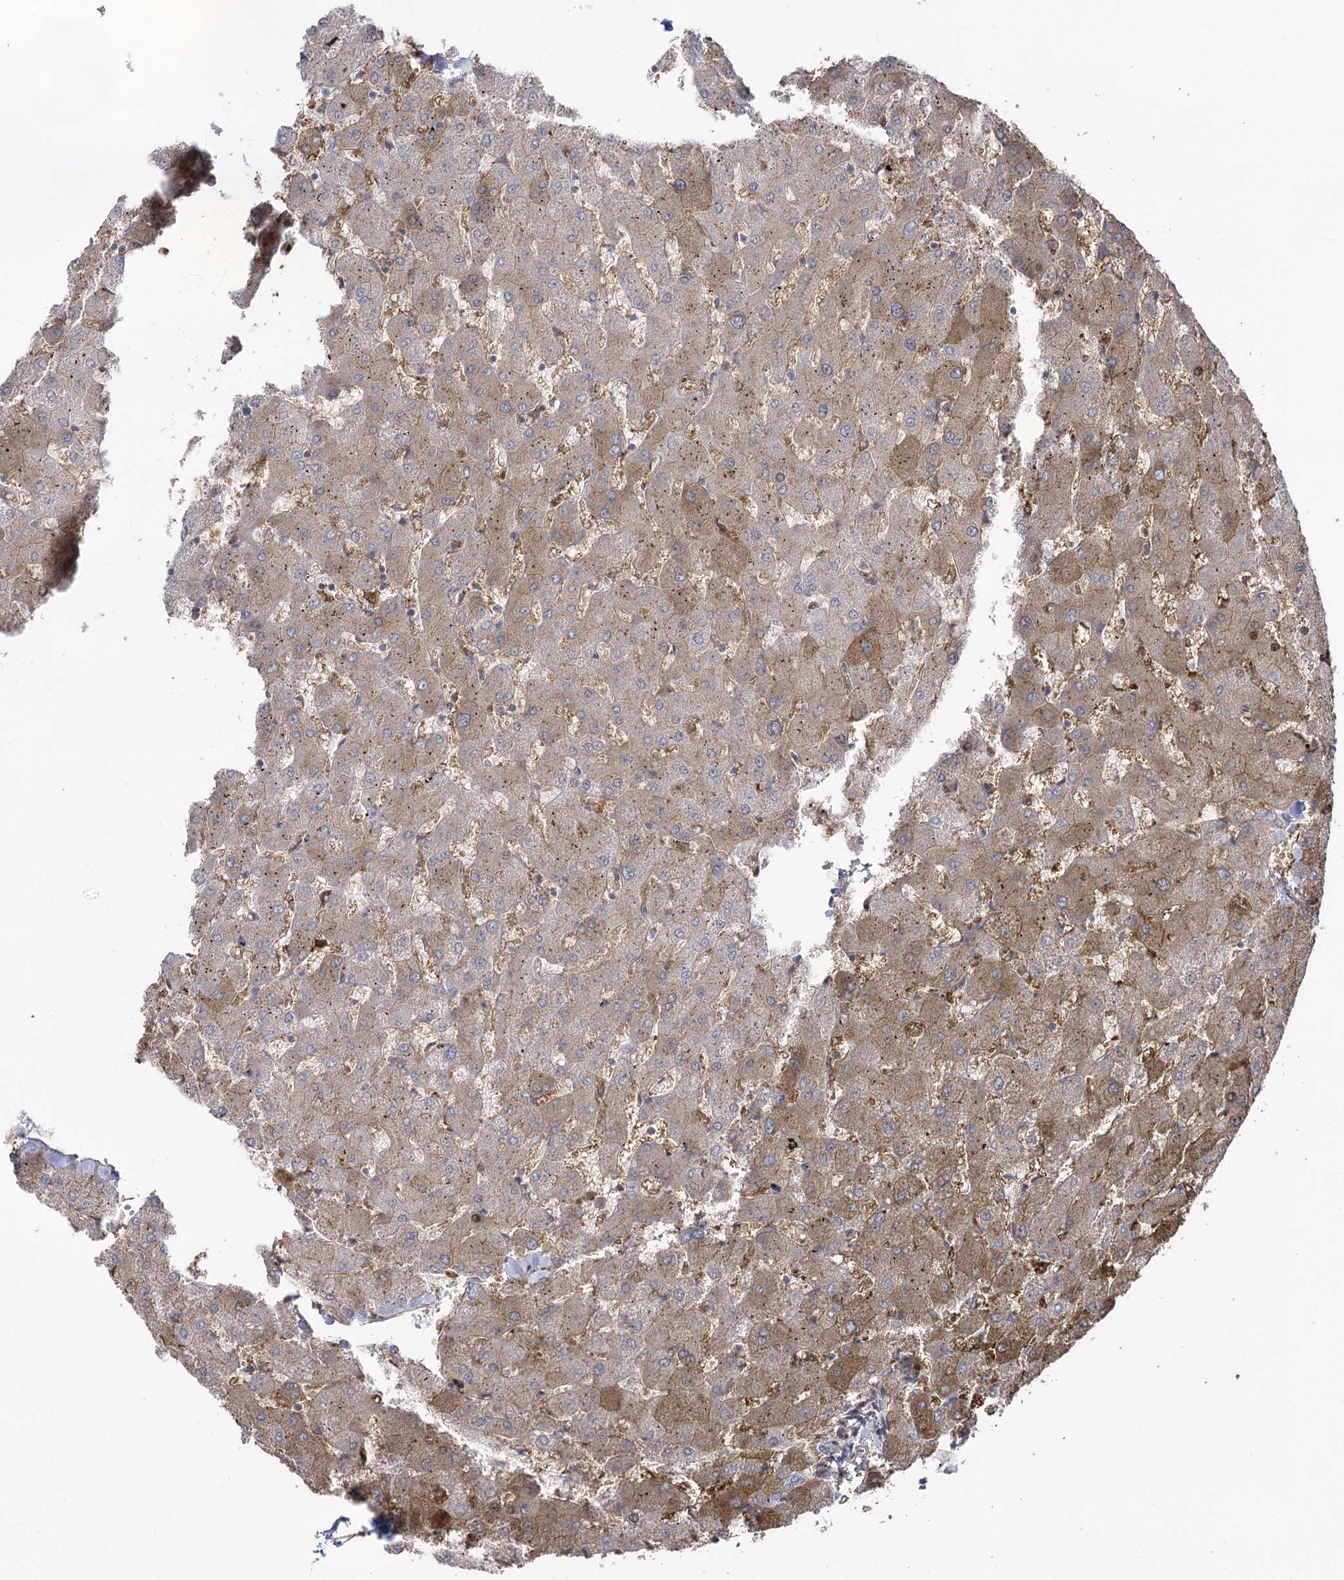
{"staining": {"intensity": "negative", "quantity": "none", "location": "none"}, "tissue": "liver", "cell_type": "Cholangiocytes", "image_type": "normal", "snomed": [{"axis": "morphology", "description": "Normal tissue, NOS"}, {"axis": "topography", "description": "Liver"}], "caption": "An IHC histopathology image of unremarkable liver is shown. There is no staining in cholangiocytes of liver.", "gene": "OTUD1", "patient": {"sex": "female", "age": 63}}